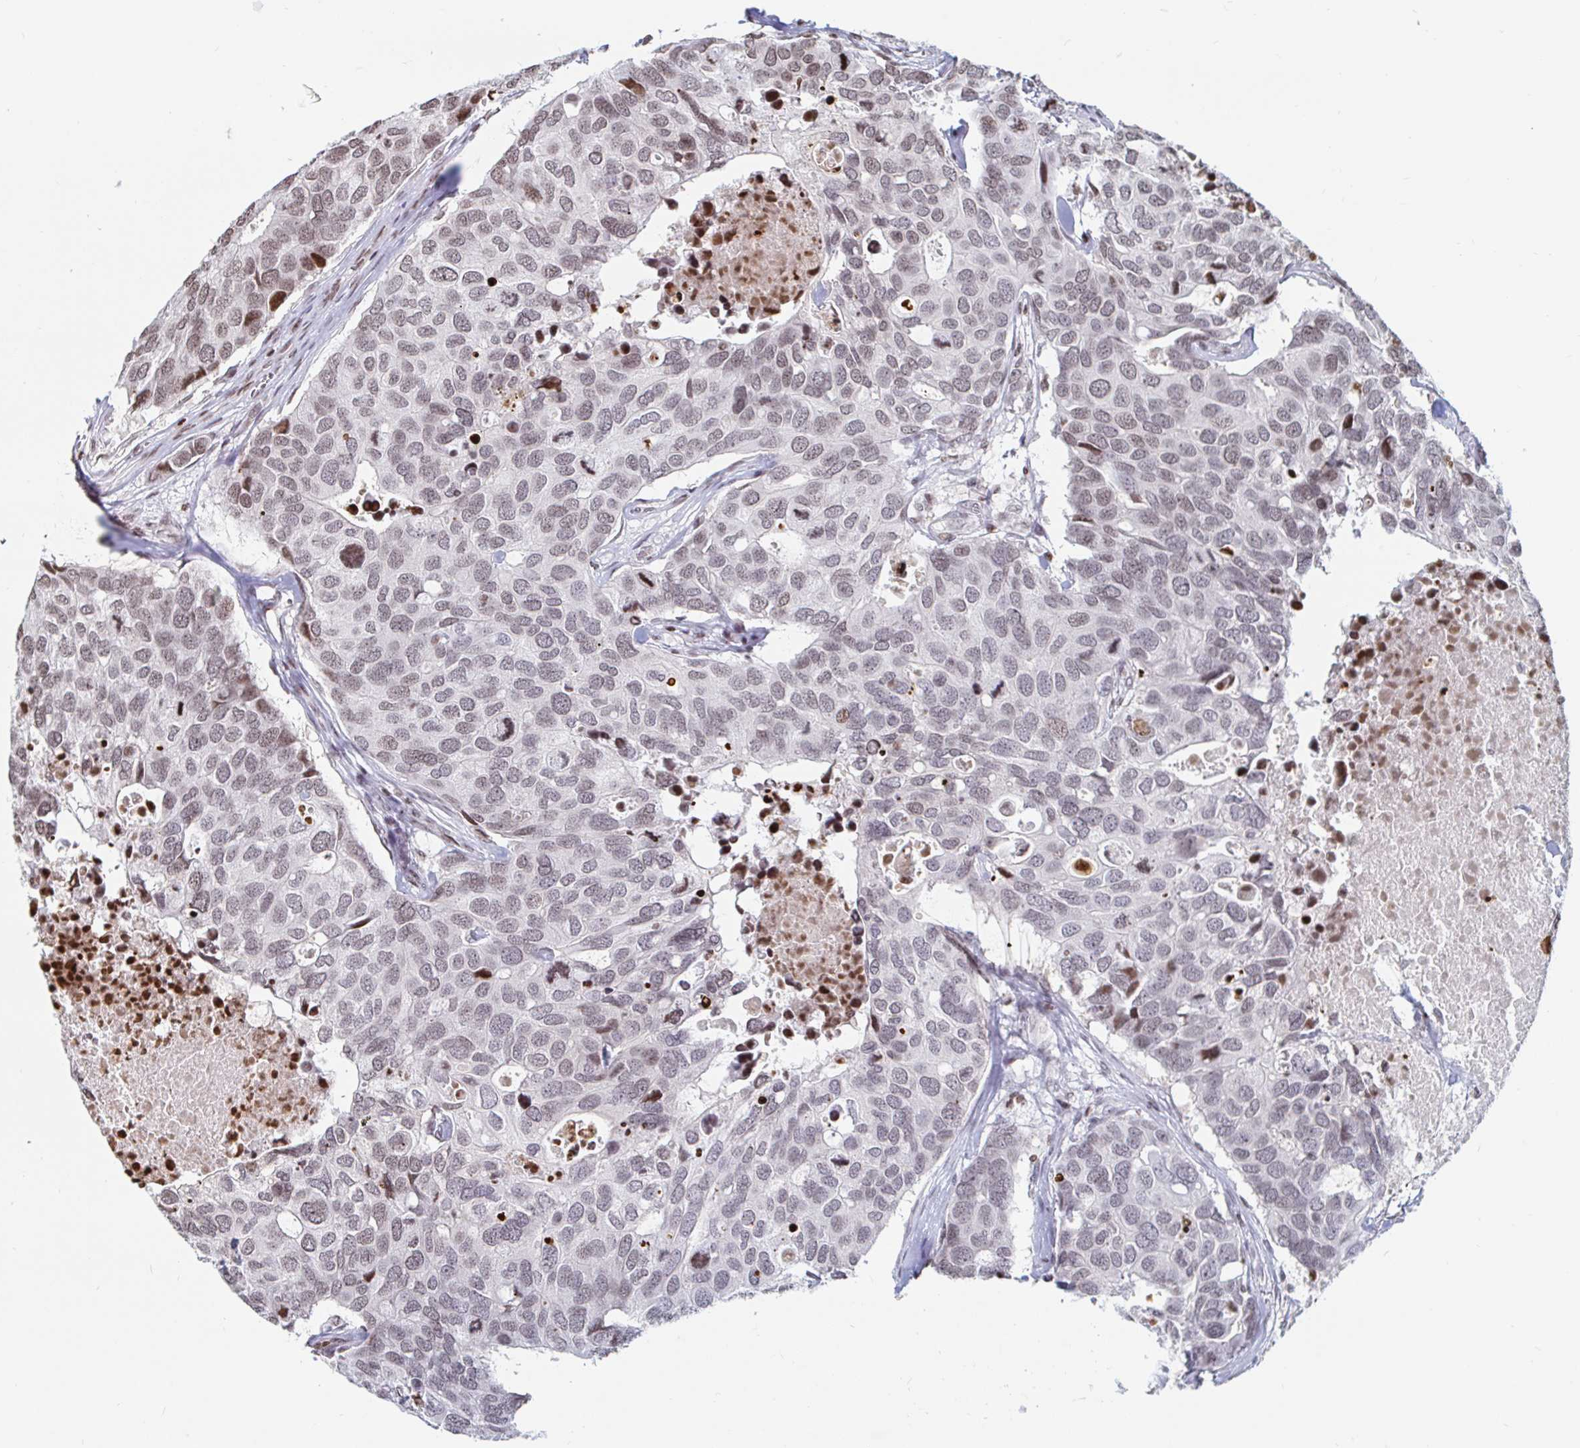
{"staining": {"intensity": "weak", "quantity": "25%-75%", "location": "nuclear"}, "tissue": "breast cancer", "cell_type": "Tumor cells", "image_type": "cancer", "snomed": [{"axis": "morphology", "description": "Duct carcinoma"}, {"axis": "topography", "description": "Breast"}], "caption": "Immunohistochemical staining of invasive ductal carcinoma (breast) exhibits weak nuclear protein expression in about 25%-75% of tumor cells.", "gene": "HOXC10", "patient": {"sex": "female", "age": 83}}